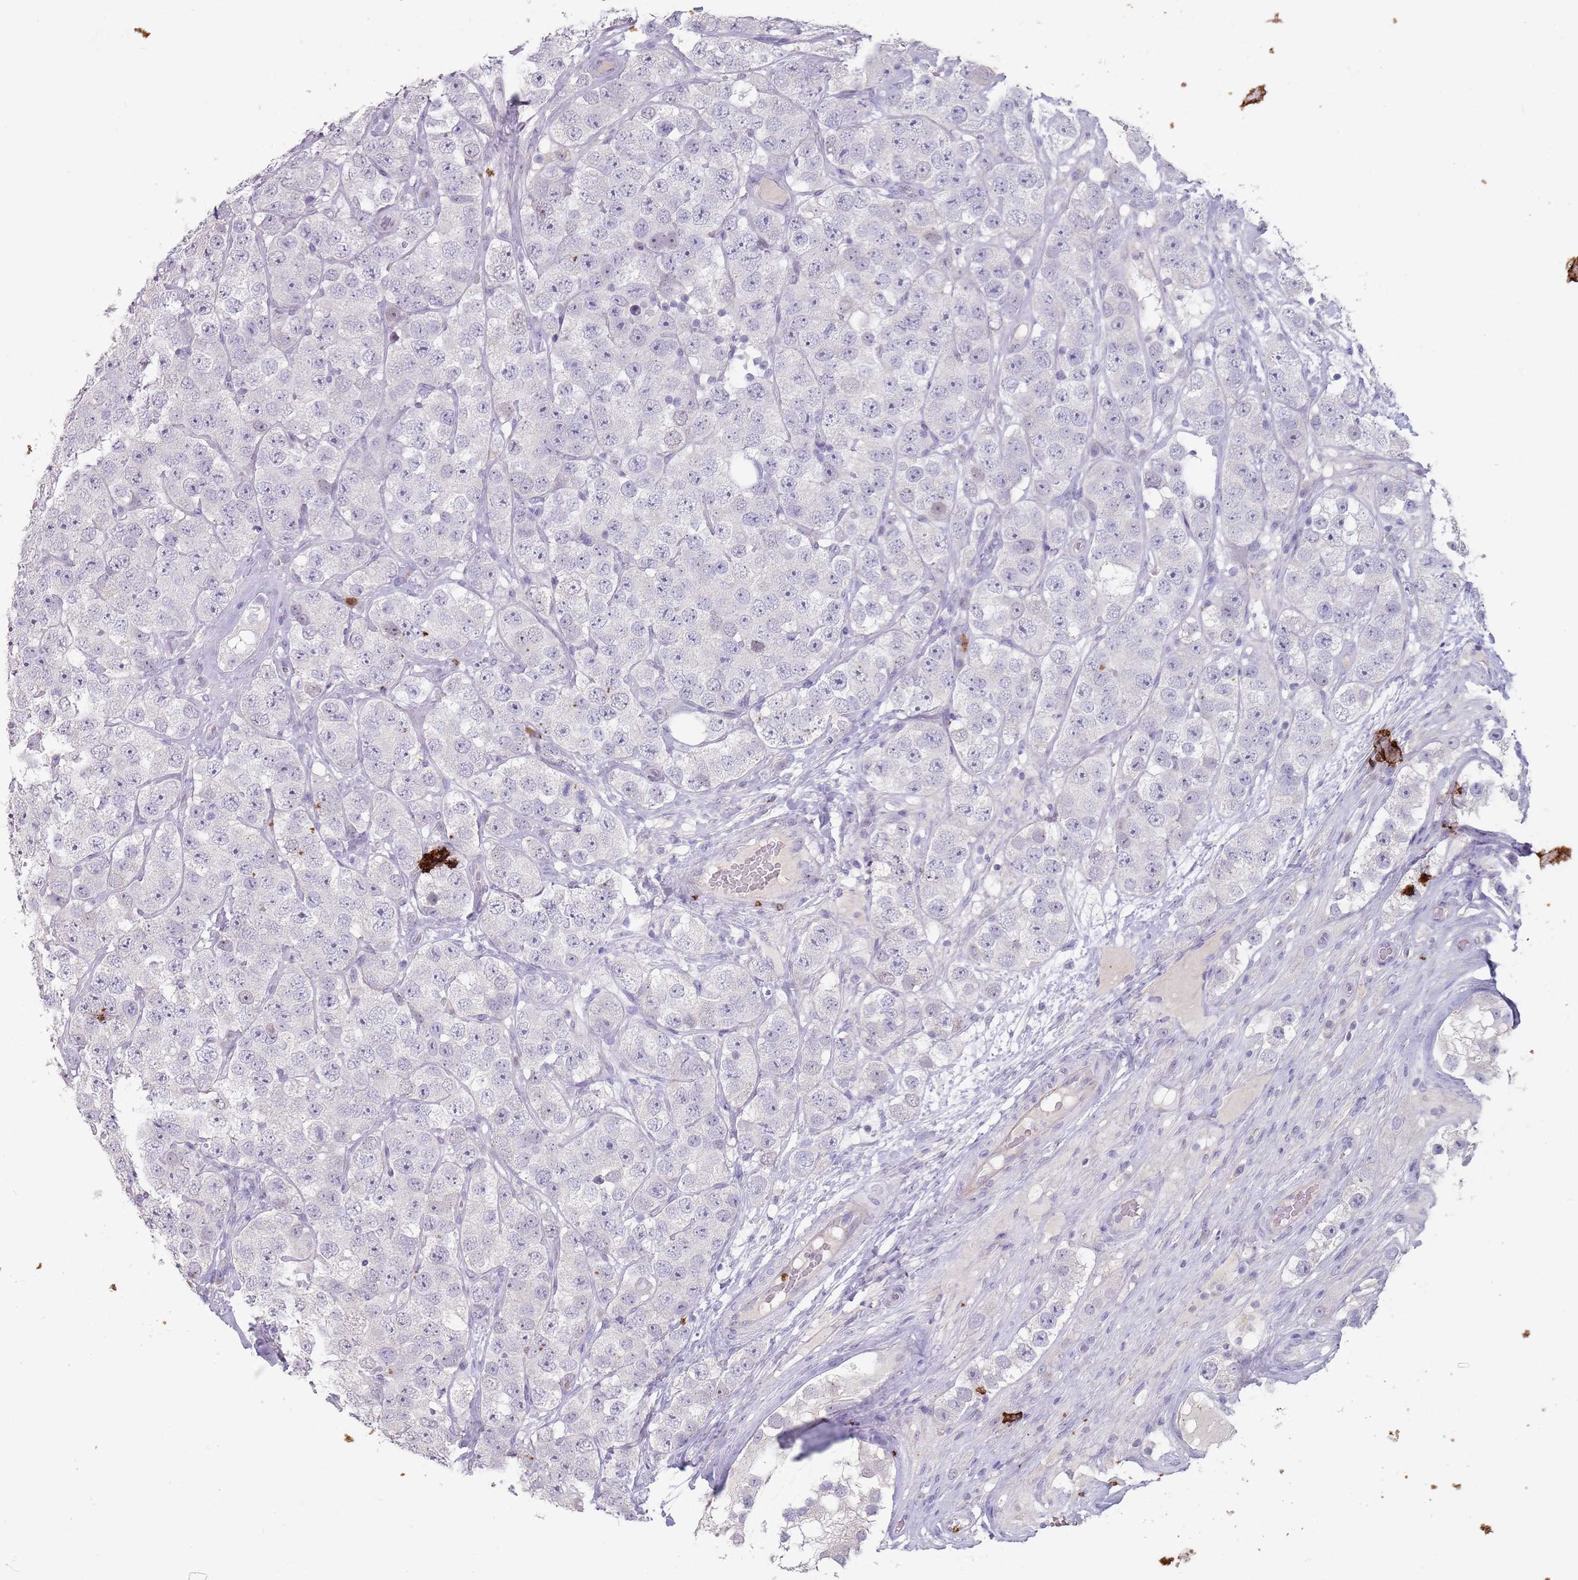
{"staining": {"intensity": "negative", "quantity": "none", "location": "none"}, "tissue": "testis cancer", "cell_type": "Tumor cells", "image_type": "cancer", "snomed": [{"axis": "morphology", "description": "Seminoma, NOS"}, {"axis": "topography", "description": "Testis"}], "caption": "Immunohistochemistry (IHC) of human testis cancer (seminoma) reveals no expression in tumor cells.", "gene": "STYK1", "patient": {"sex": "male", "age": 28}}